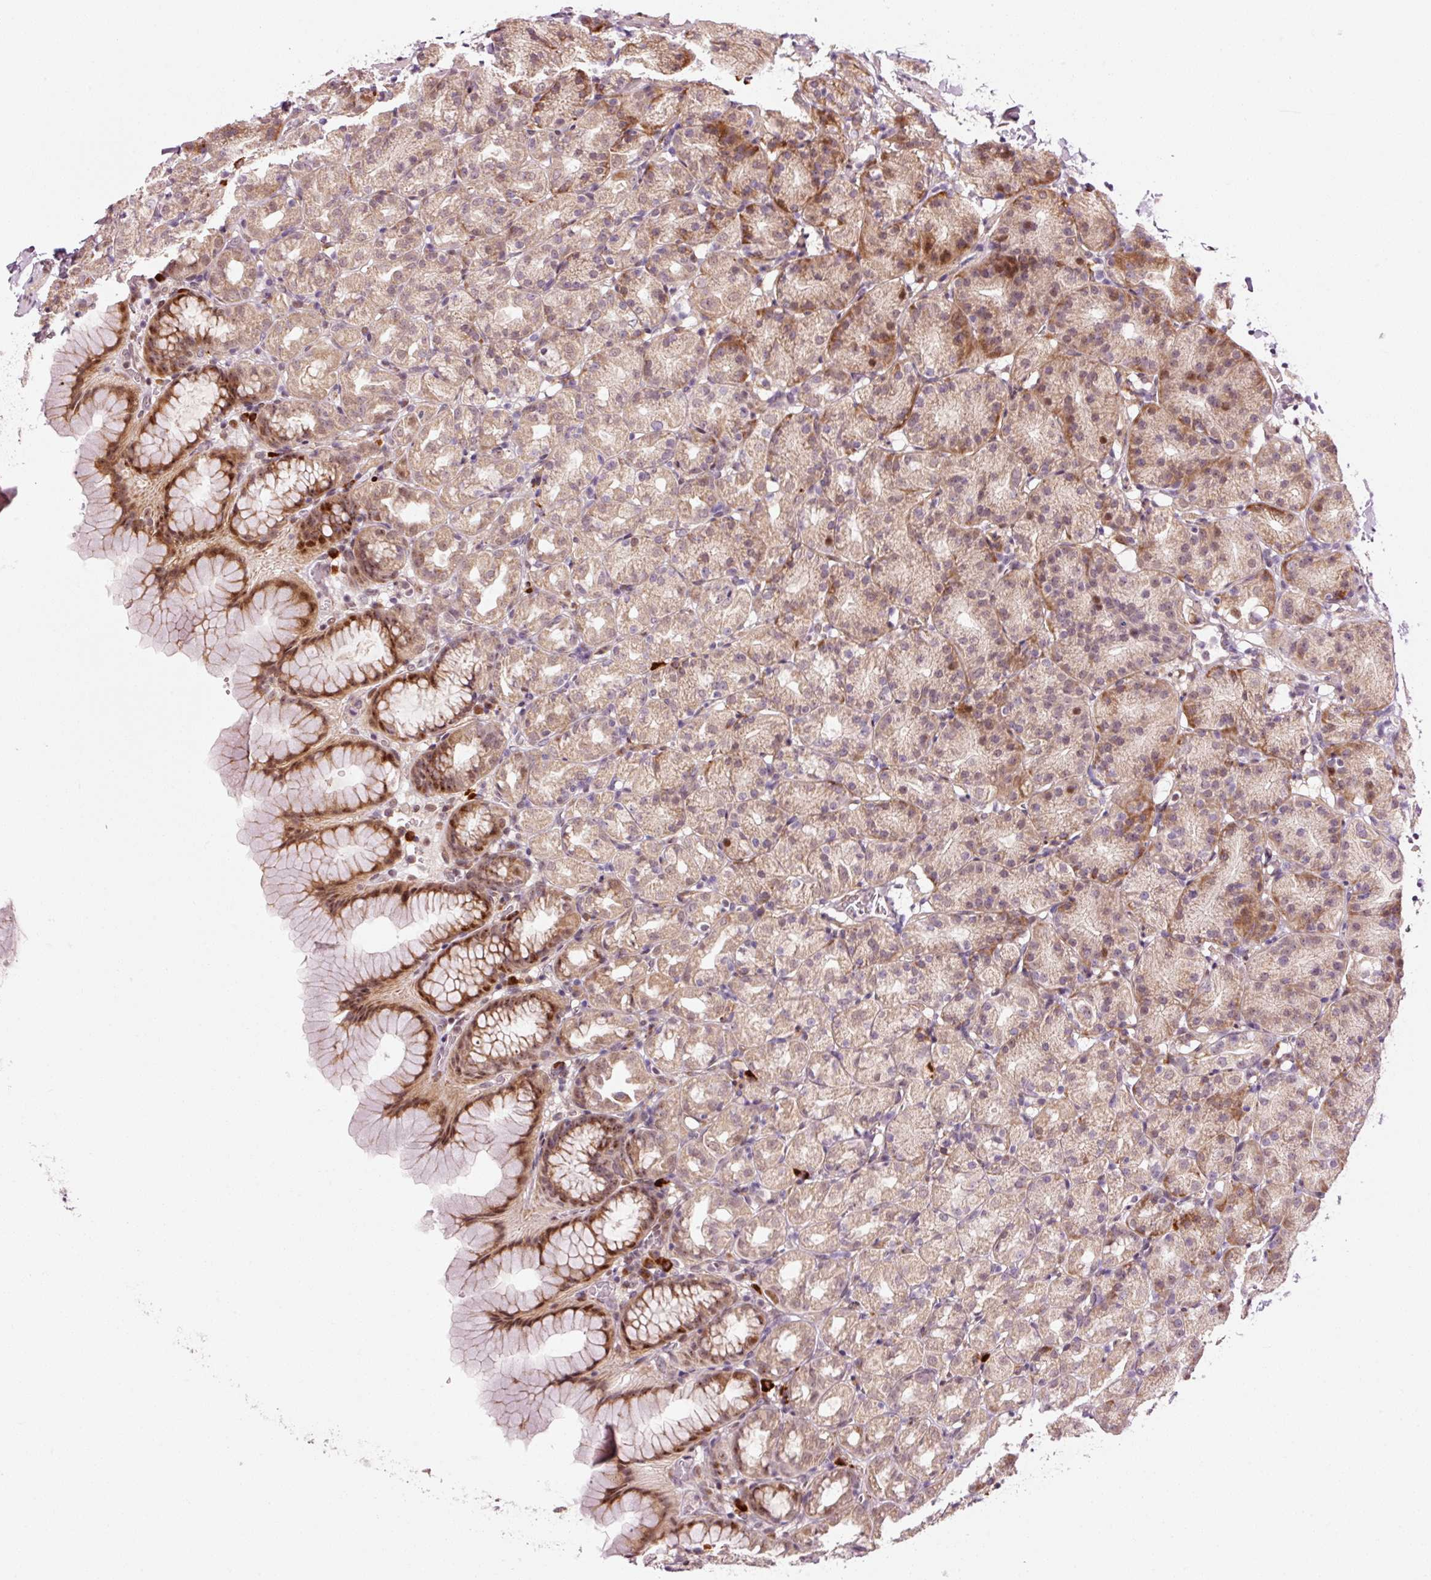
{"staining": {"intensity": "moderate", "quantity": "25%-75%", "location": "cytoplasmic/membranous,nuclear"}, "tissue": "stomach", "cell_type": "Glandular cells", "image_type": "normal", "snomed": [{"axis": "morphology", "description": "Normal tissue, NOS"}, {"axis": "topography", "description": "Stomach, upper"}], "caption": "Brown immunohistochemical staining in benign stomach demonstrates moderate cytoplasmic/membranous,nuclear staining in approximately 25%-75% of glandular cells. (DAB IHC, brown staining for protein, blue staining for nuclei).", "gene": "ANKRD20A1", "patient": {"sex": "female", "age": 81}}